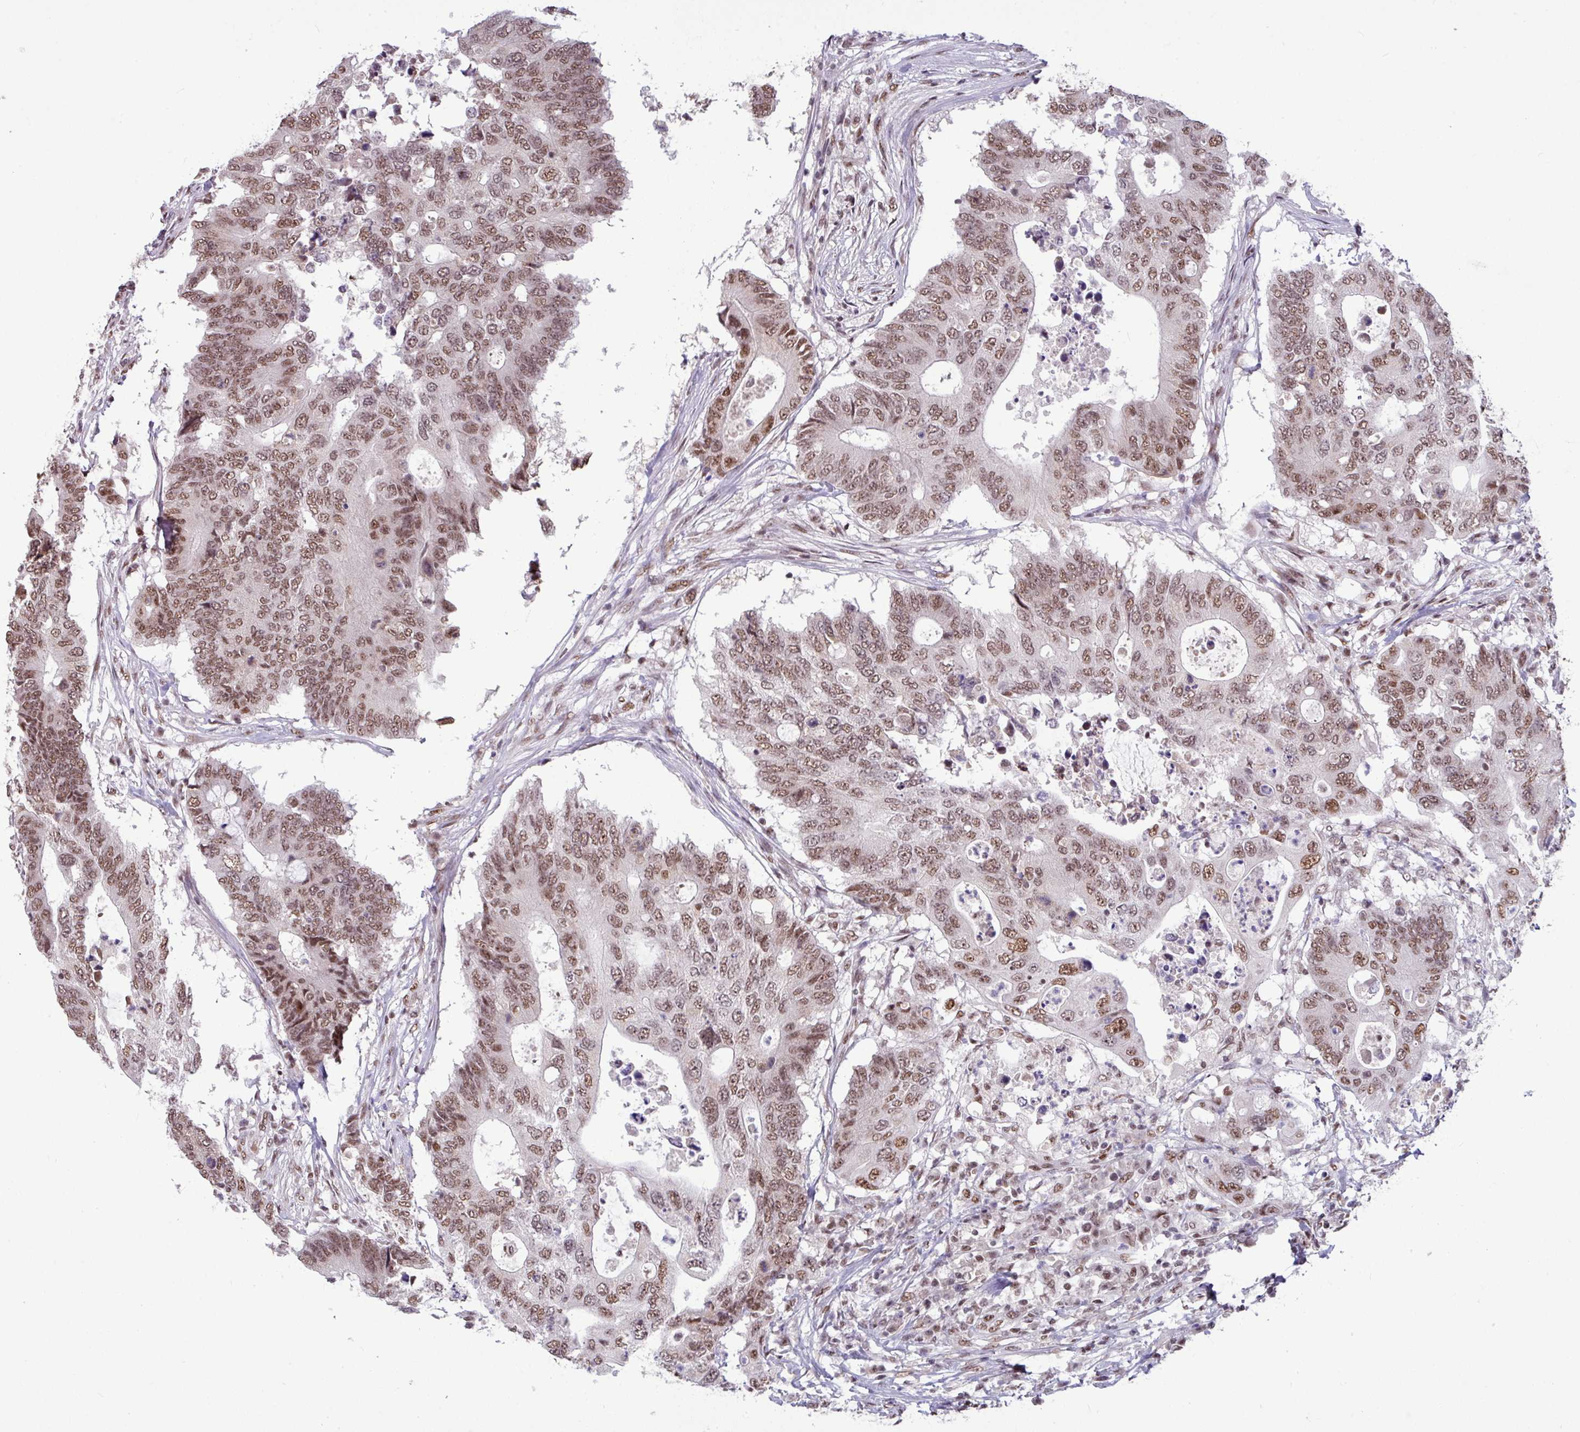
{"staining": {"intensity": "moderate", "quantity": ">75%", "location": "nuclear"}, "tissue": "colorectal cancer", "cell_type": "Tumor cells", "image_type": "cancer", "snomed": [{"axis": "morphology", "description": "Adenocarcinoma, NOS"}, {"axis": "topography", "description": "Colon"}], "caption": "There is medium levels of moderate nuclear staining in tumor cells of colorectal cancer, as demonstrated by immunohistochemical staining (brown color).", "gene": "TDG", "patient": {"sex": "male", "age": 71}}